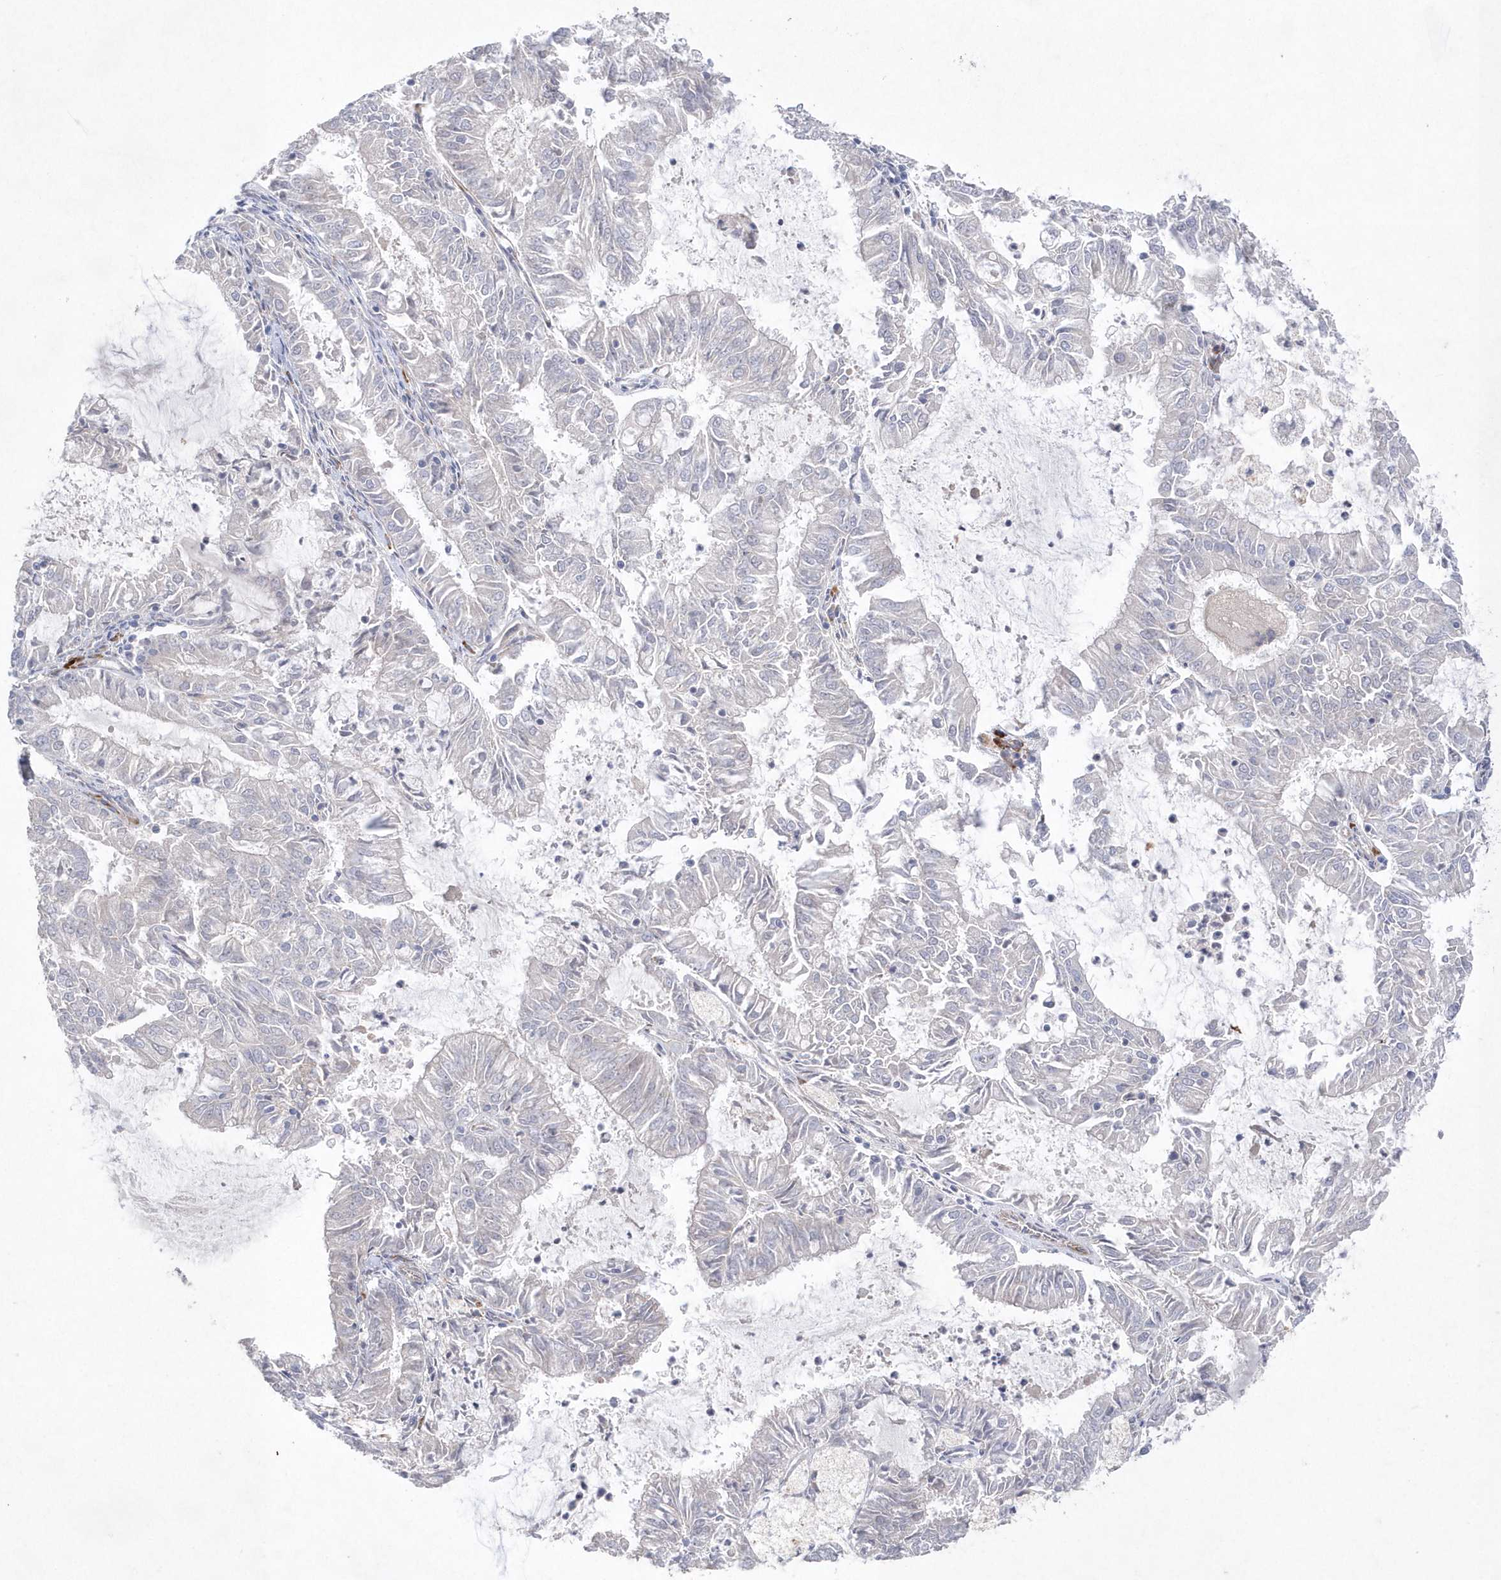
{"staining": {"intensity": "negative", "quantity": "none", "location": "none"}, "tissue": "endometrial cancer", "cell_type": "Tumor cells", "image_type": "cancer", "snomed": [{"axis": "morphology", "description": "Adenocarcinoma, NOS"}, {"axis": "topography", "description": "Endometrium"}], "caption": "Immunohistochemical staining of adenocarcinoma (endometrial) shows no significant positivity in tumor cells. (DAB (3,3'-diaminobenzidine) IHC with hematoxylin counter stain).", "gene": "TMEM132B", "patient": {"sex": "female", "age": 57}}